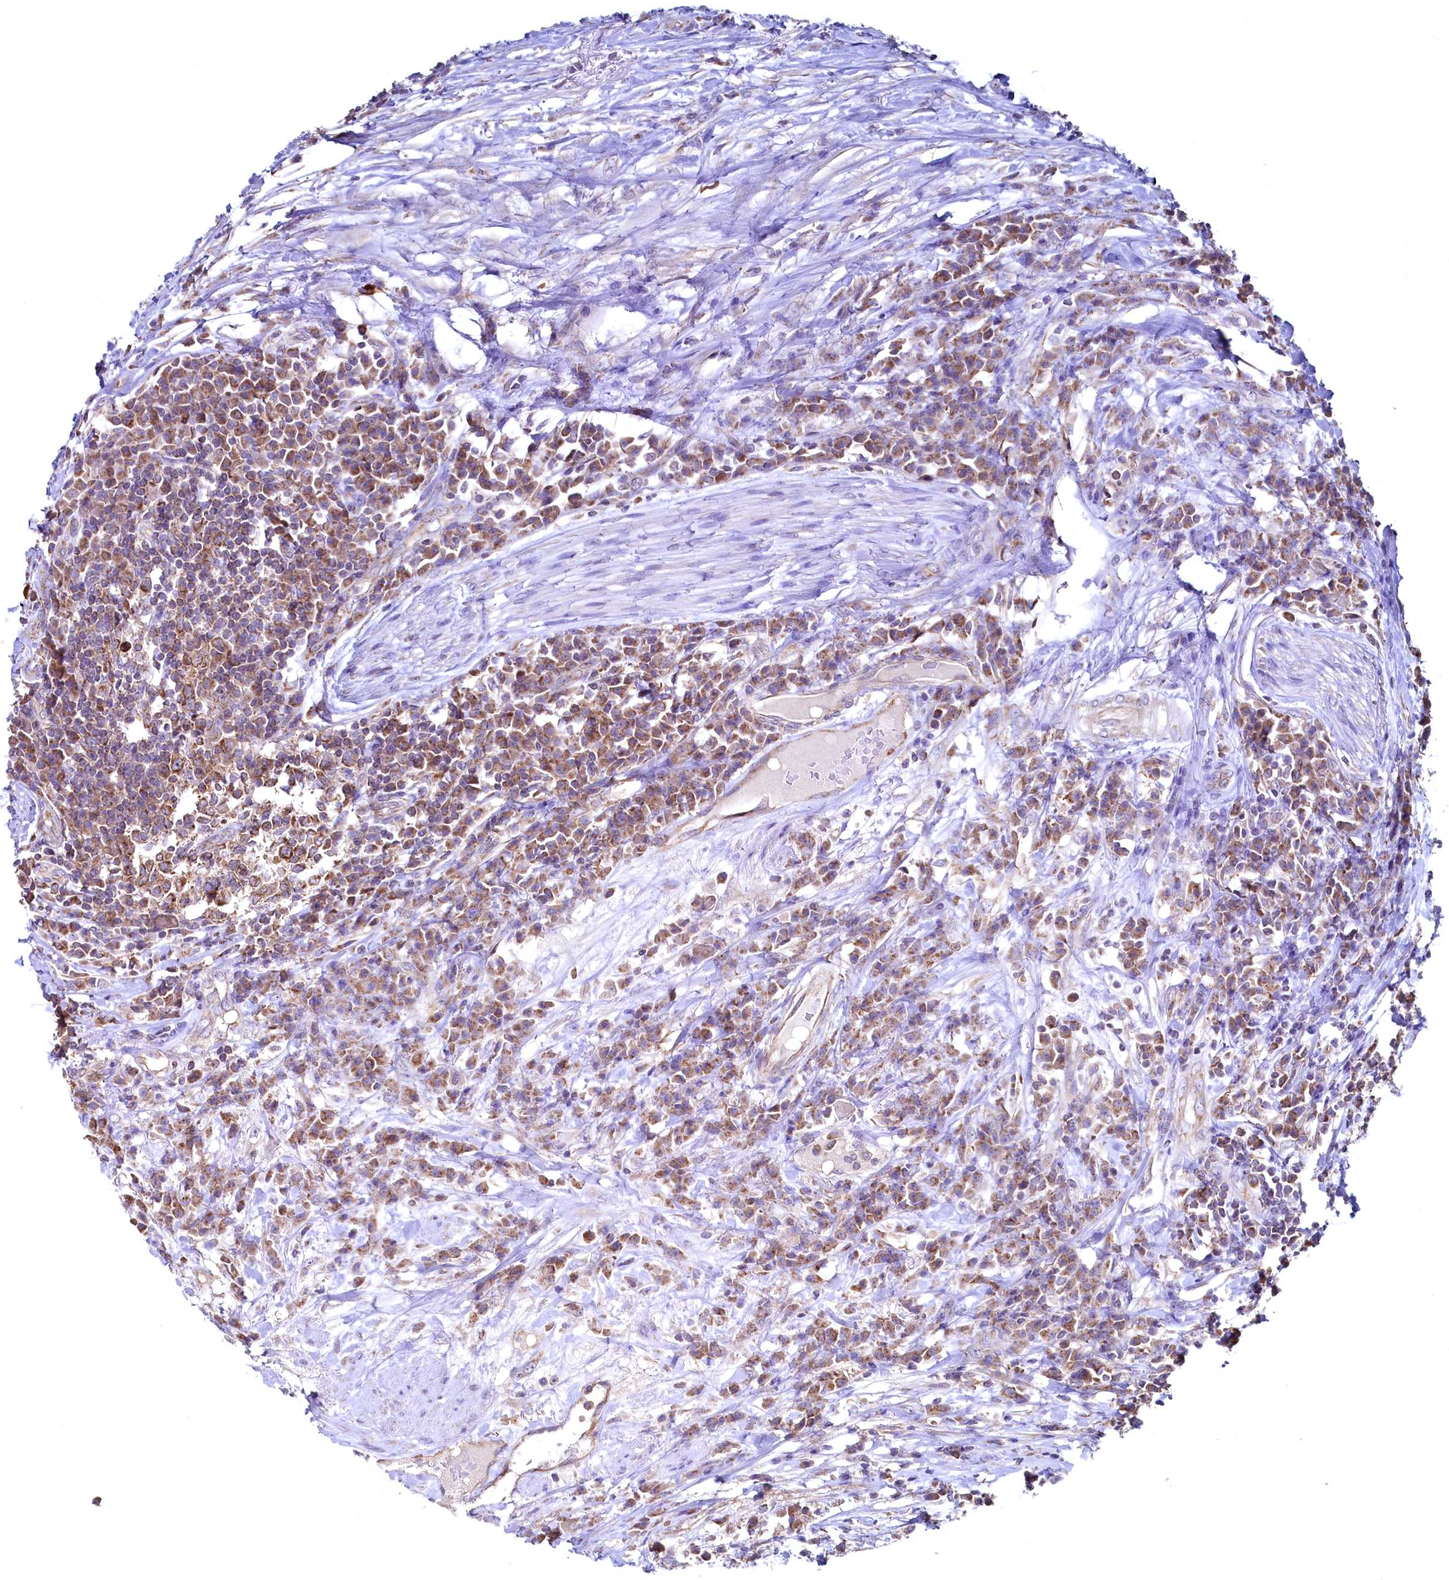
{"staining": {"intensity": "moderate", "quantity": ">75%", "location": "cytoplasmic/membranous"}, "tissue": "urothelial cancer", "cell_type": "Tumor cells", "image_type": "cancer", "snomed": [{"axis": "morphology", "description": "Urothelial carcinoma, High grade"}, {"axis": "topography", "description": "Urinary bladder"}], "caption": "Urothelial cancer stained with a brown dye demonstrates moderate cytoplasmic/membranous positive staining in about >75% of tumor cells.", "gene": "MRPL57", "patient": {"sex": "female", "age": 63}}